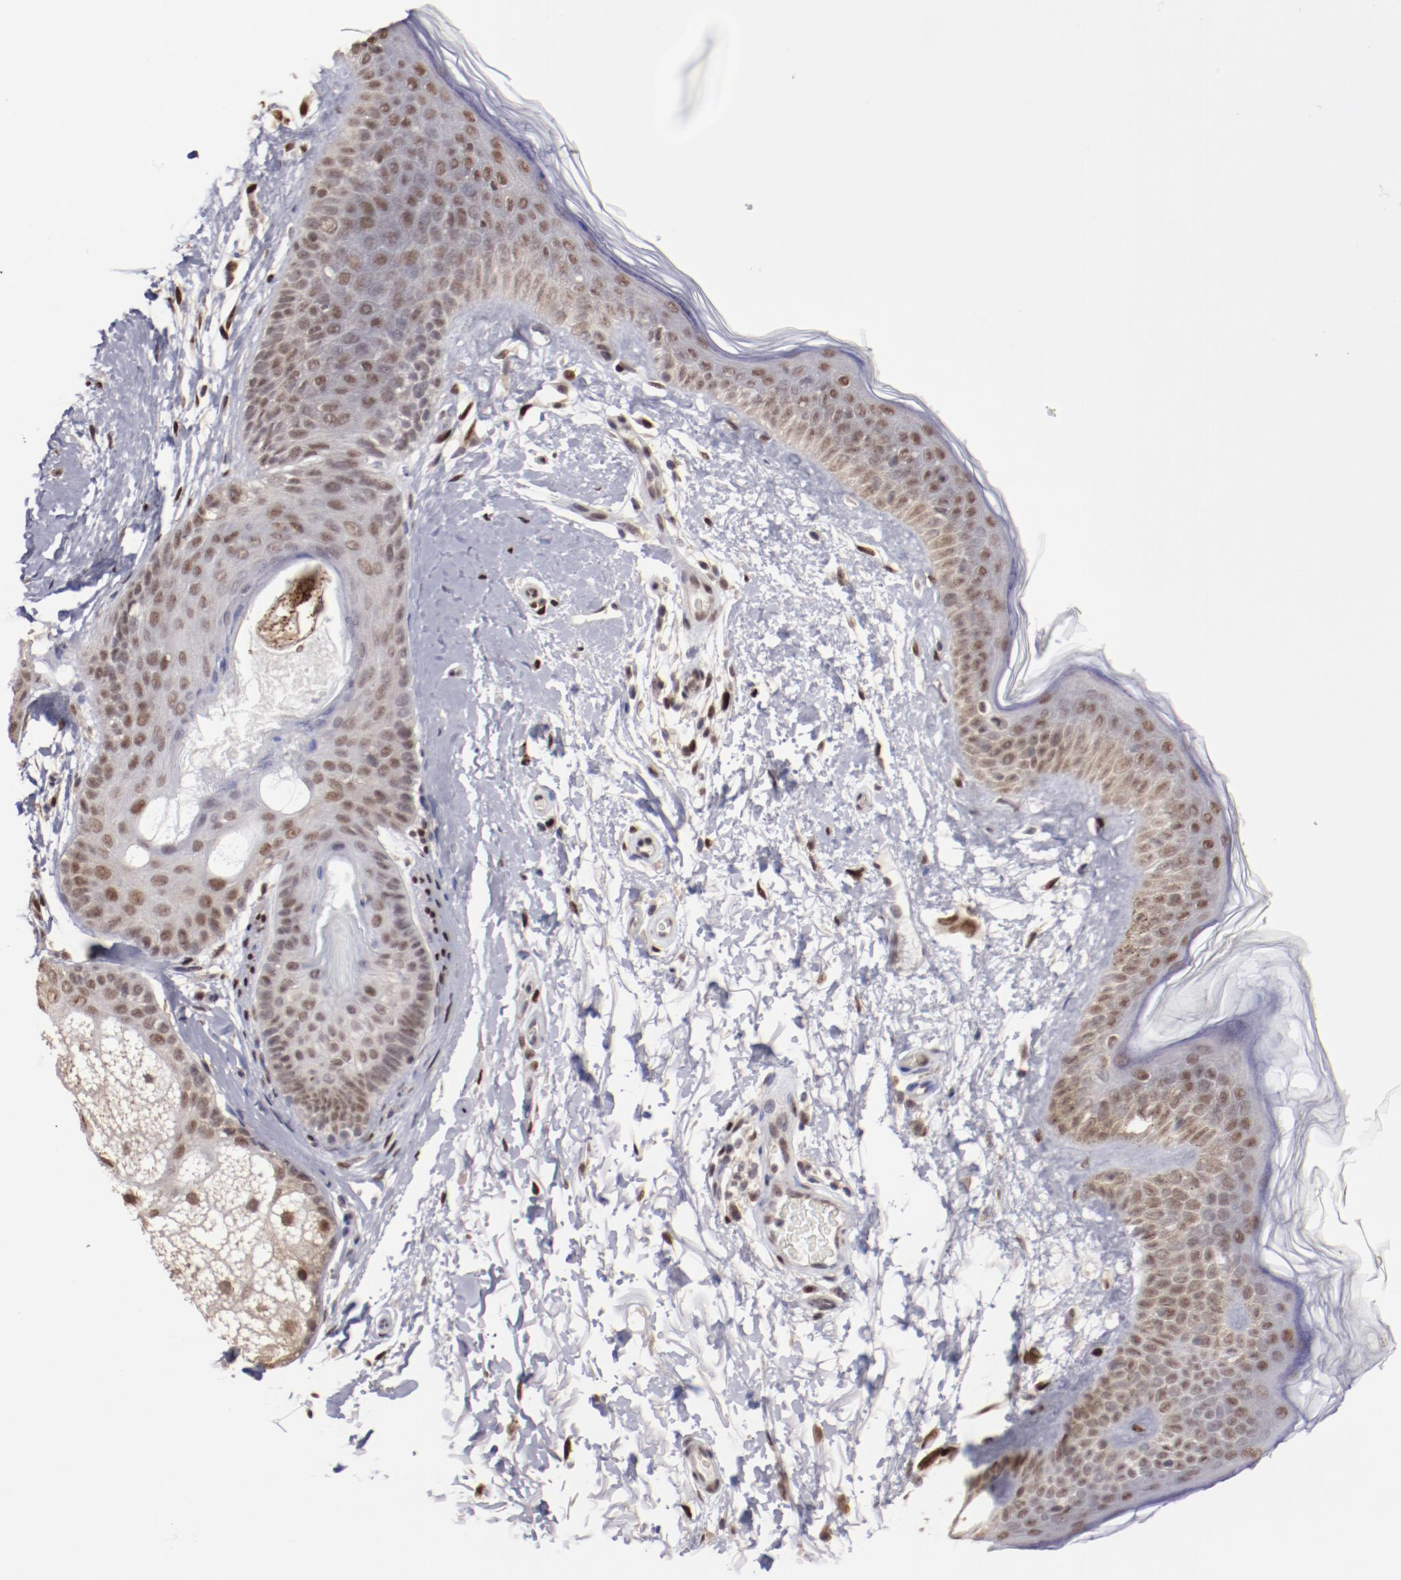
{"staining": {"intensity": "strong", "quantity": ">75%", "location": "nuclear"}, "tissue": "skin", "cell_type": "Fibroblasts", "image_type": "normal", "snomed": [{"axis": "morphology", "description": "Normal tissue, NOS"}, {"axis": "topography", "description": "Skin"}], "caption": "This micrograph exhibits IHC staining of unremarkable skin, with high strong nuclear expression in approximately >75% of fibroblasts.", "gene": "ARNT", "patient": {"sex": "male", "age": 63}}